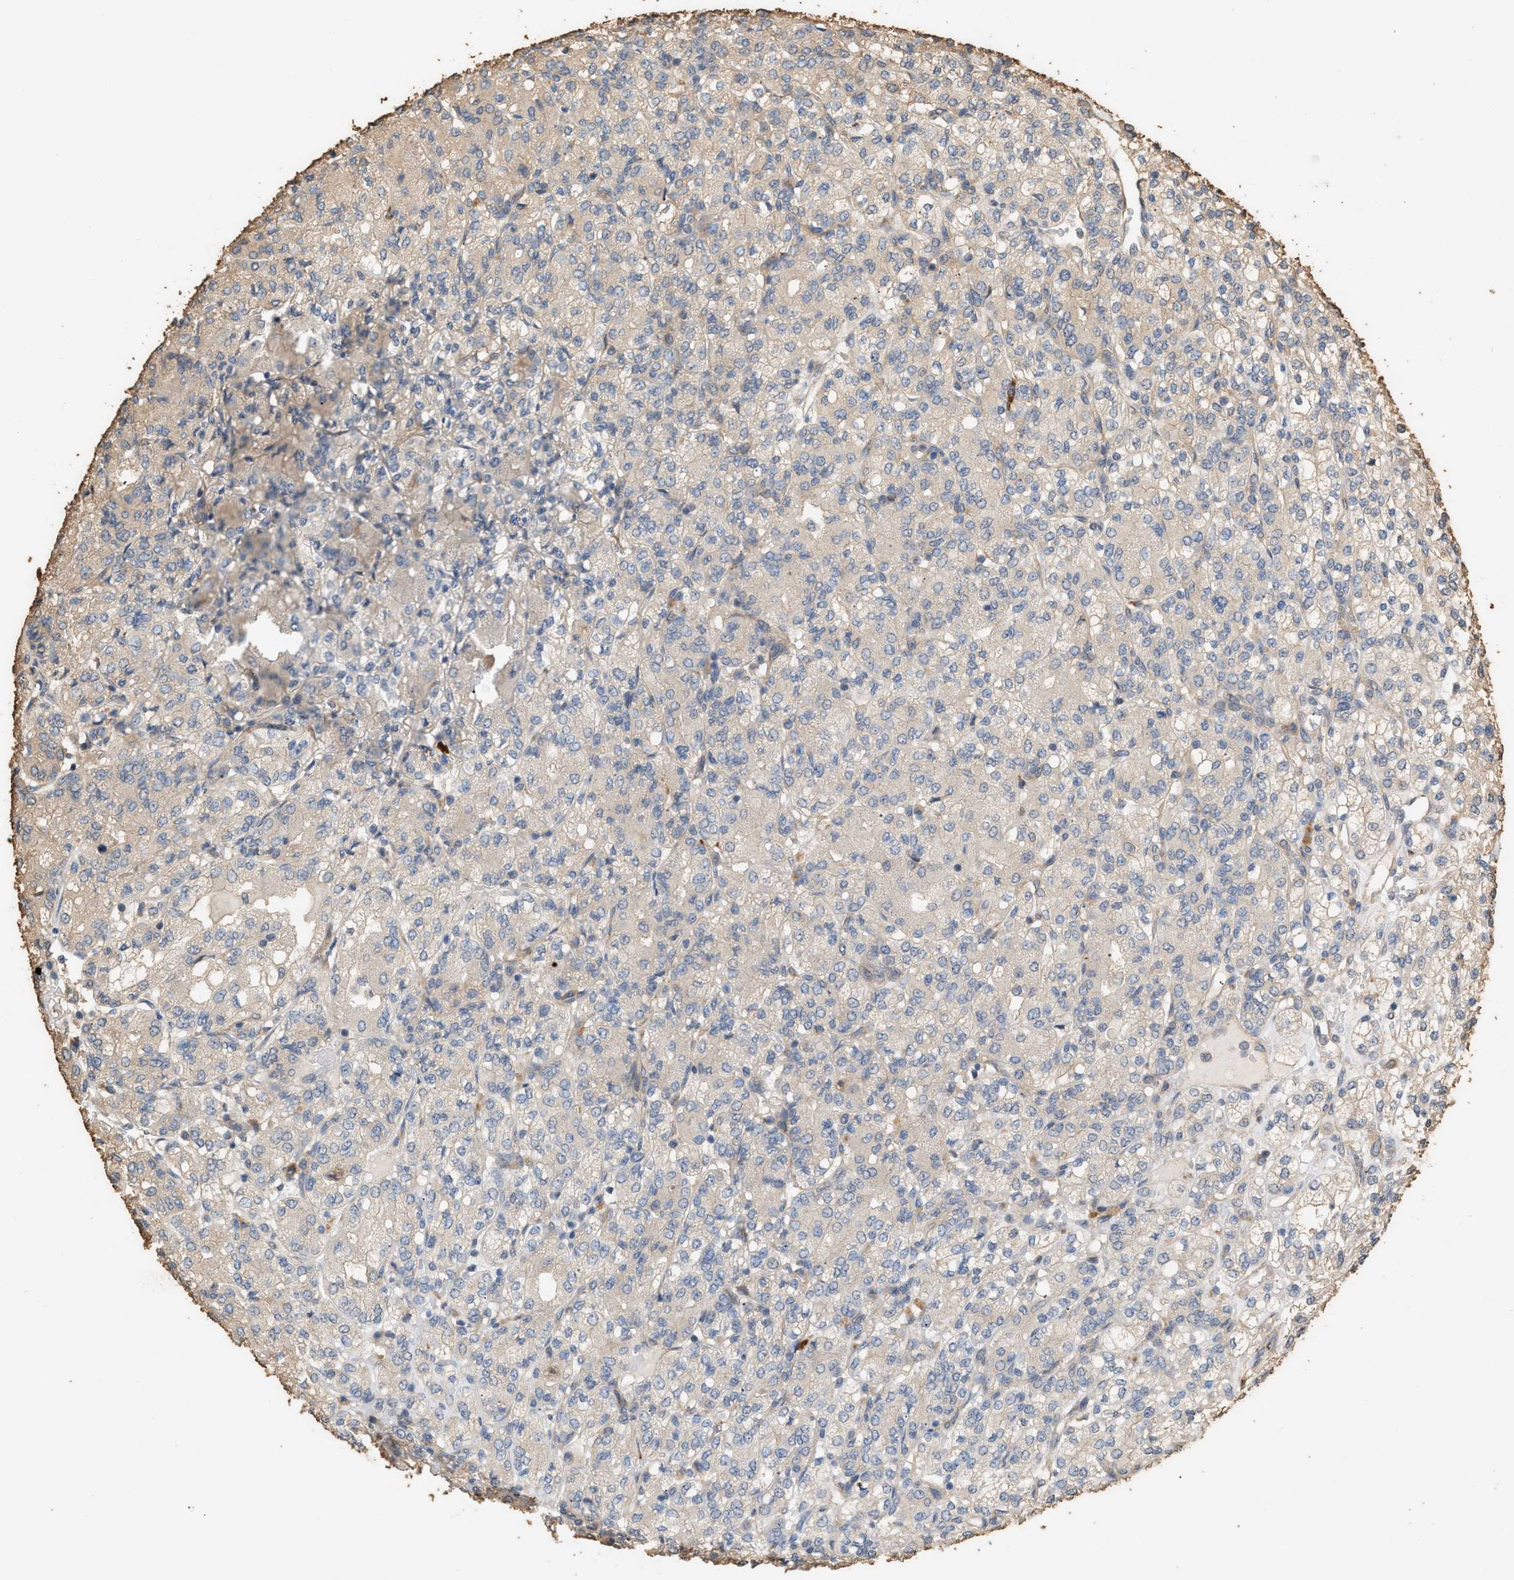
{"staining": {"intensity": "weak", "quantity": "25%-75%", "location": "cytoplasmic/membranous"}, "tissue": "renal cancer", "cell_type": "Tumor cells", "image_type": "cancer", "snomed": [{"axis": "morphology", "description": "Adenocarcinoma, NOS"}, {"axis": "topography", "description": "Kidney"}], "caption": "Immunohistochemistry (IHC) photomicrograph of renal cancer (adenocarcinoma) stained for a protein (brown), which shows low levels of weak cytoplasmic/membranous staining in approximately 25%-75% of tumor cells.", "gene": "DCAF7", "patient": {"sex": "male", "age": 77}}